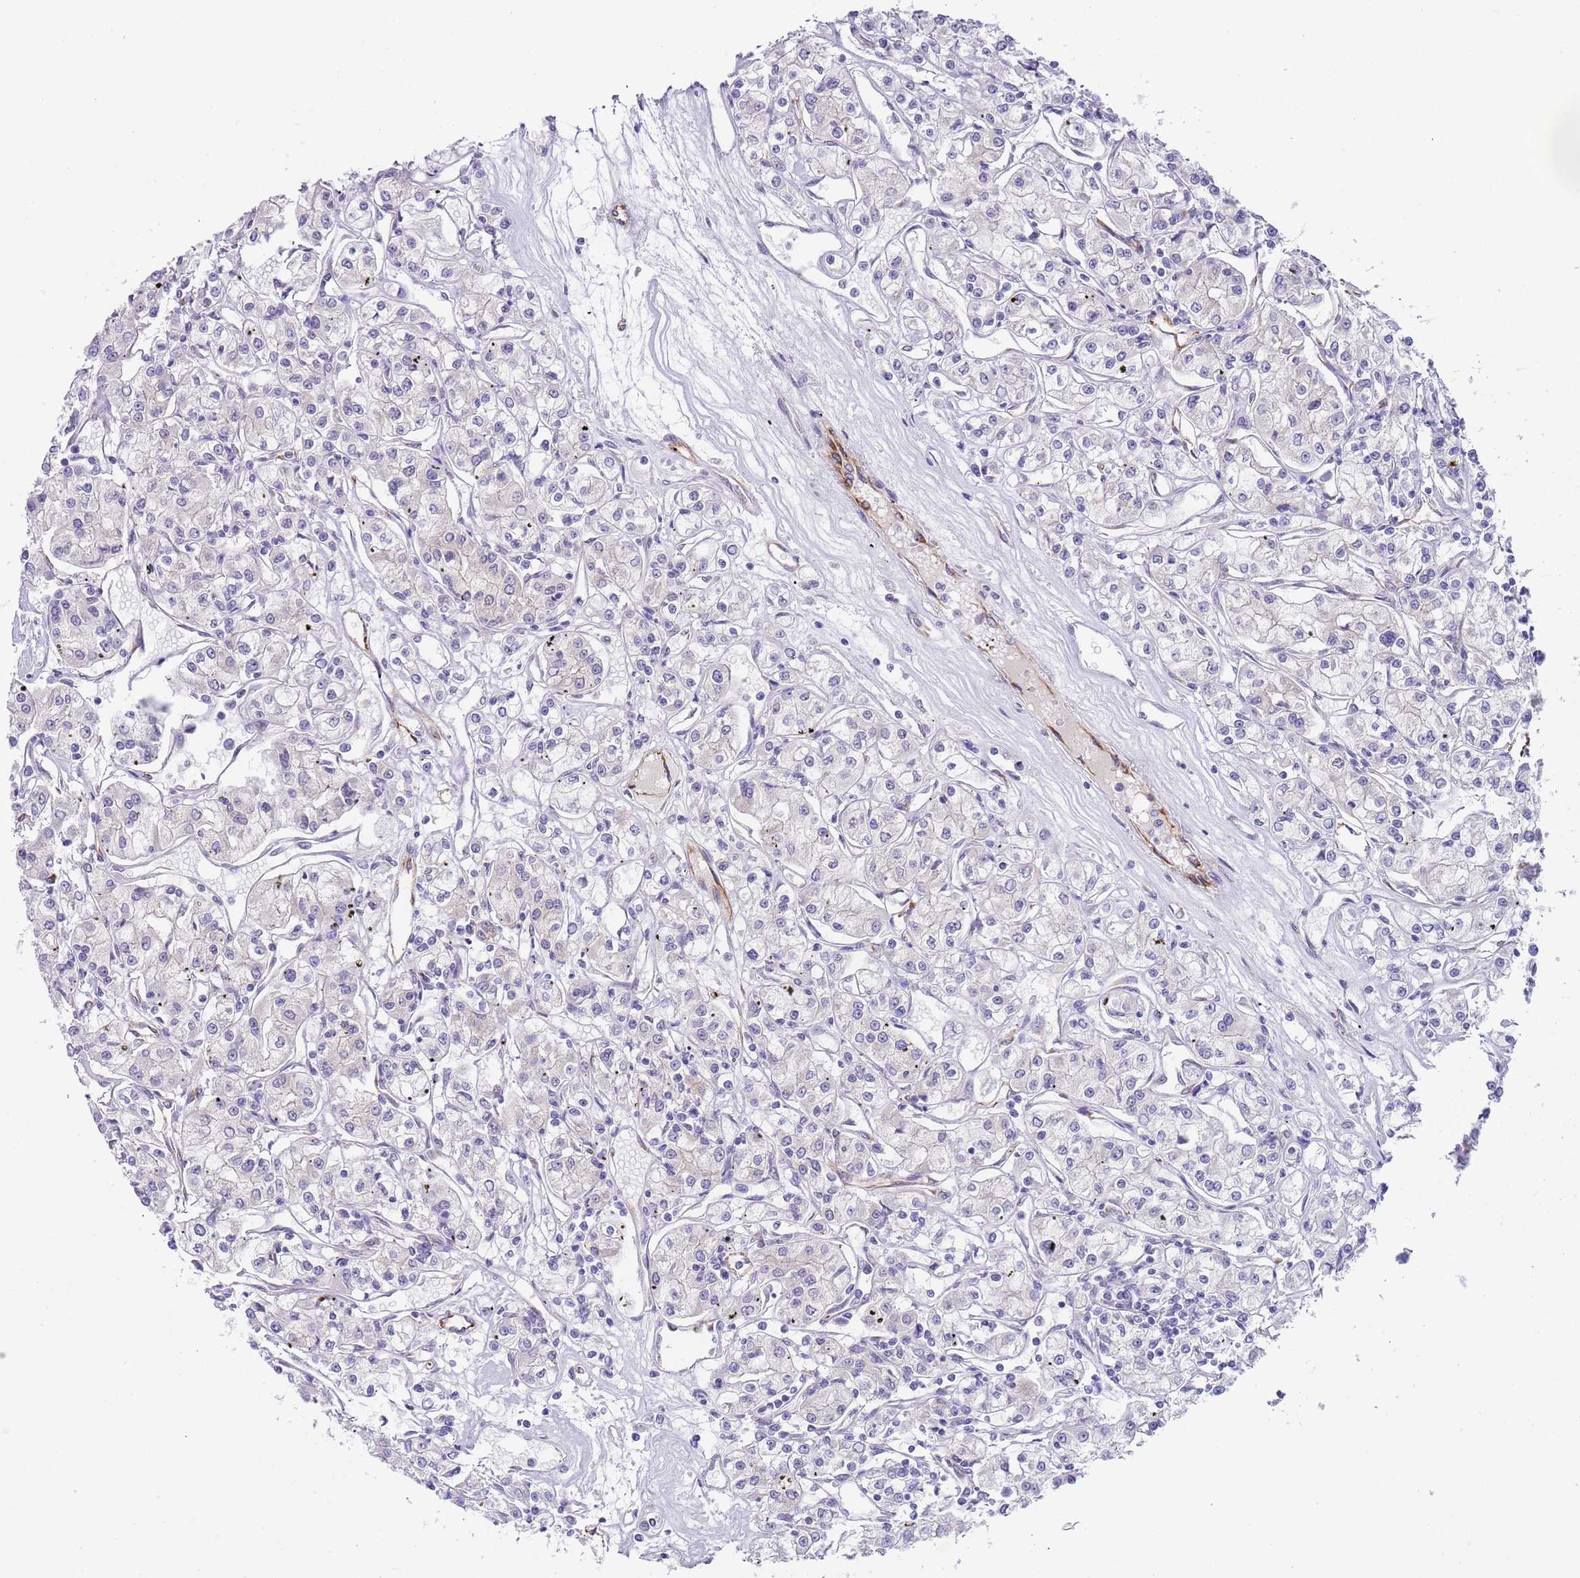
{"staining": {"intensity": "negative", "quantity": "none", "location": "none"}, "tissue": "renal cancer", "cell_type": "Tumor cells", "image_type": "cancer", "snomed": [{"axis": "morphology", "description": "Adenocarcinoma, NOS"}, {"axis": "topography", "description": "Kidney"}], "caption": "The immunohistochemistry (IHC) micrograph has no significant positivity in tumor cells of renal adenocarcinoma tissue.", "gene": "TNRC6C", "patient": {"sex": "female", "age": 59}}